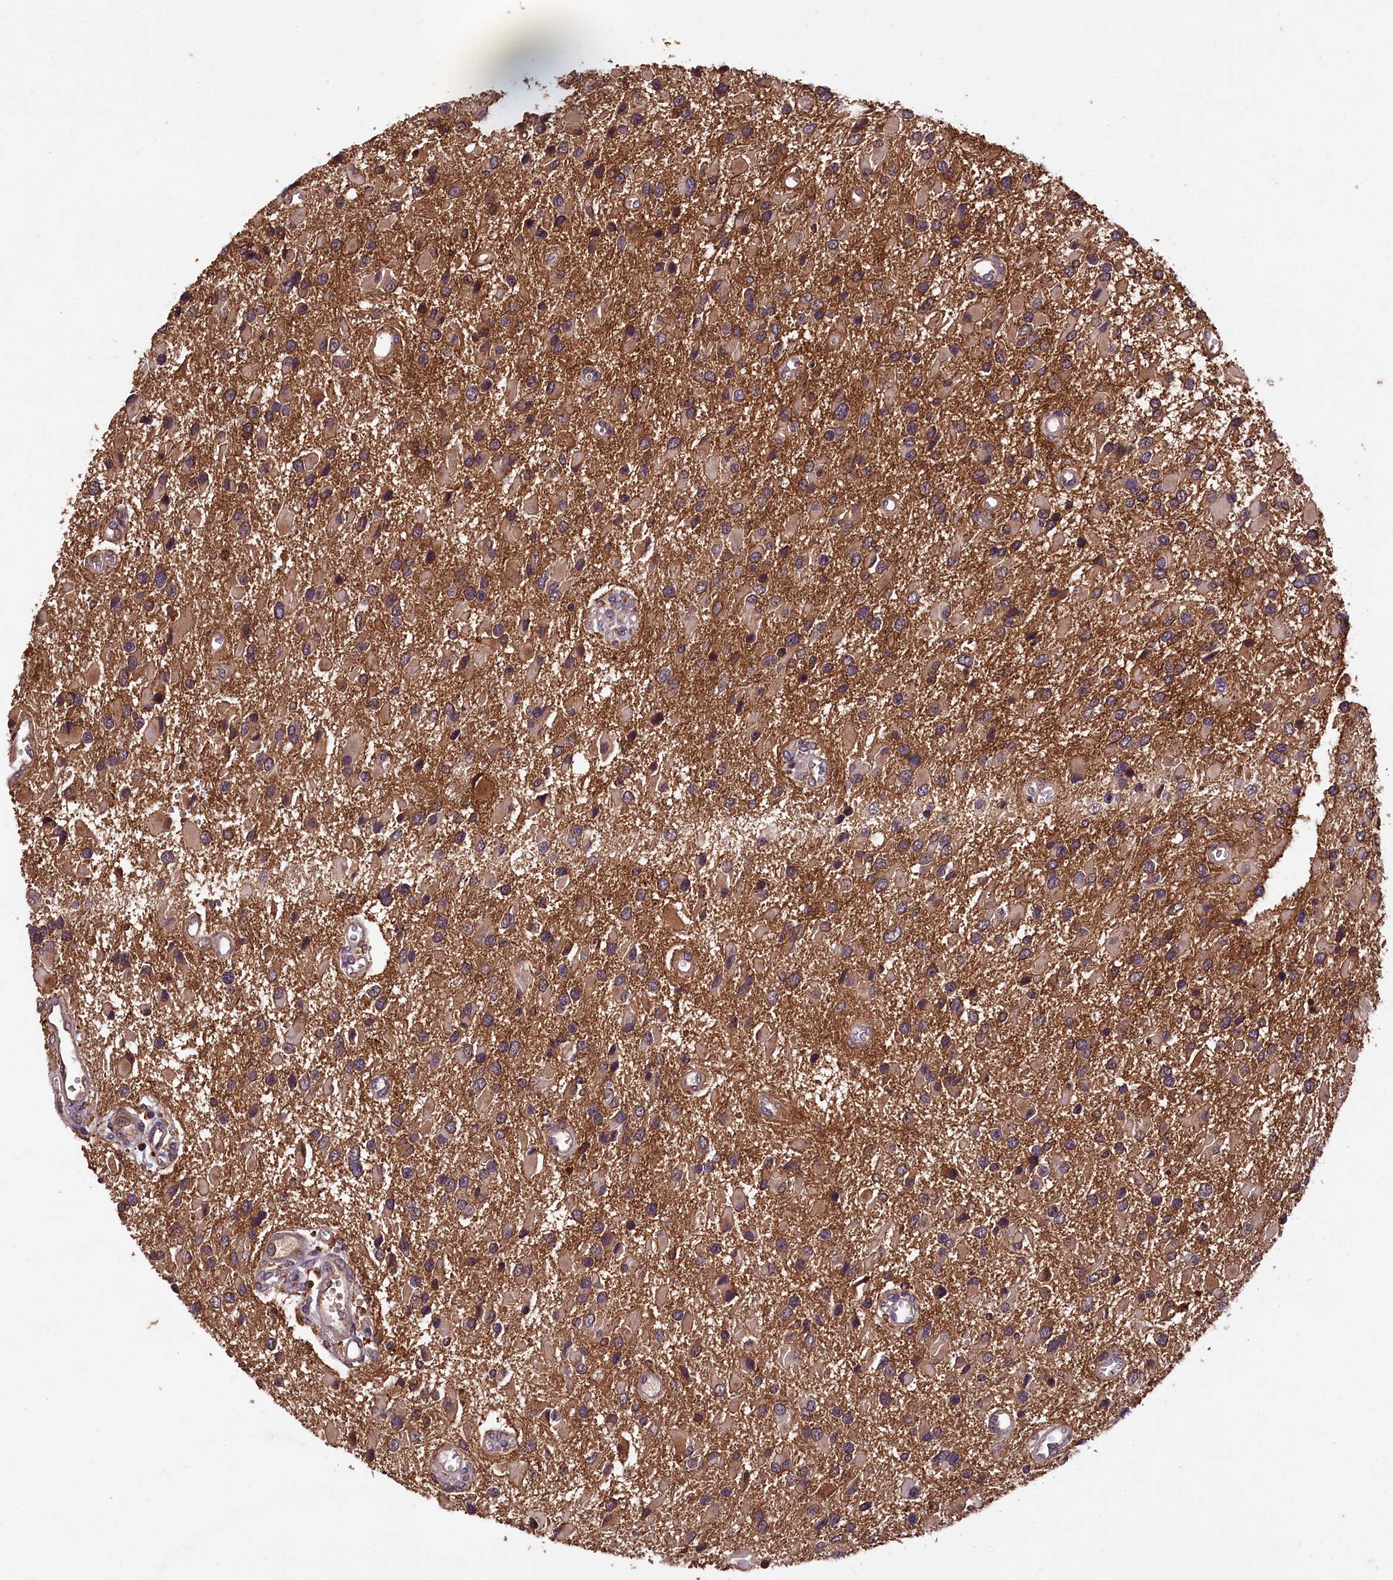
{"staining": {"intensity": "moderate", "quantity": ">75%", "location": "cytoplasmic/membranous"}, "tissue": "glioma", "cell_type": "Tumor cells", "image_type": "cancer", "snomed": [{"axis": "morphology", "description": "Glioma, malignant, High grade"}, {"axis": "topography", "description": "Brain"}], "caption": "Glioma stained for a protein (brown) demonstrates moderate cytoplasmic/membranous positive positivity in about >75% of tumor cells.", "gene": "PLXNB1", "patient": {"sex": "male", "age": 53}}